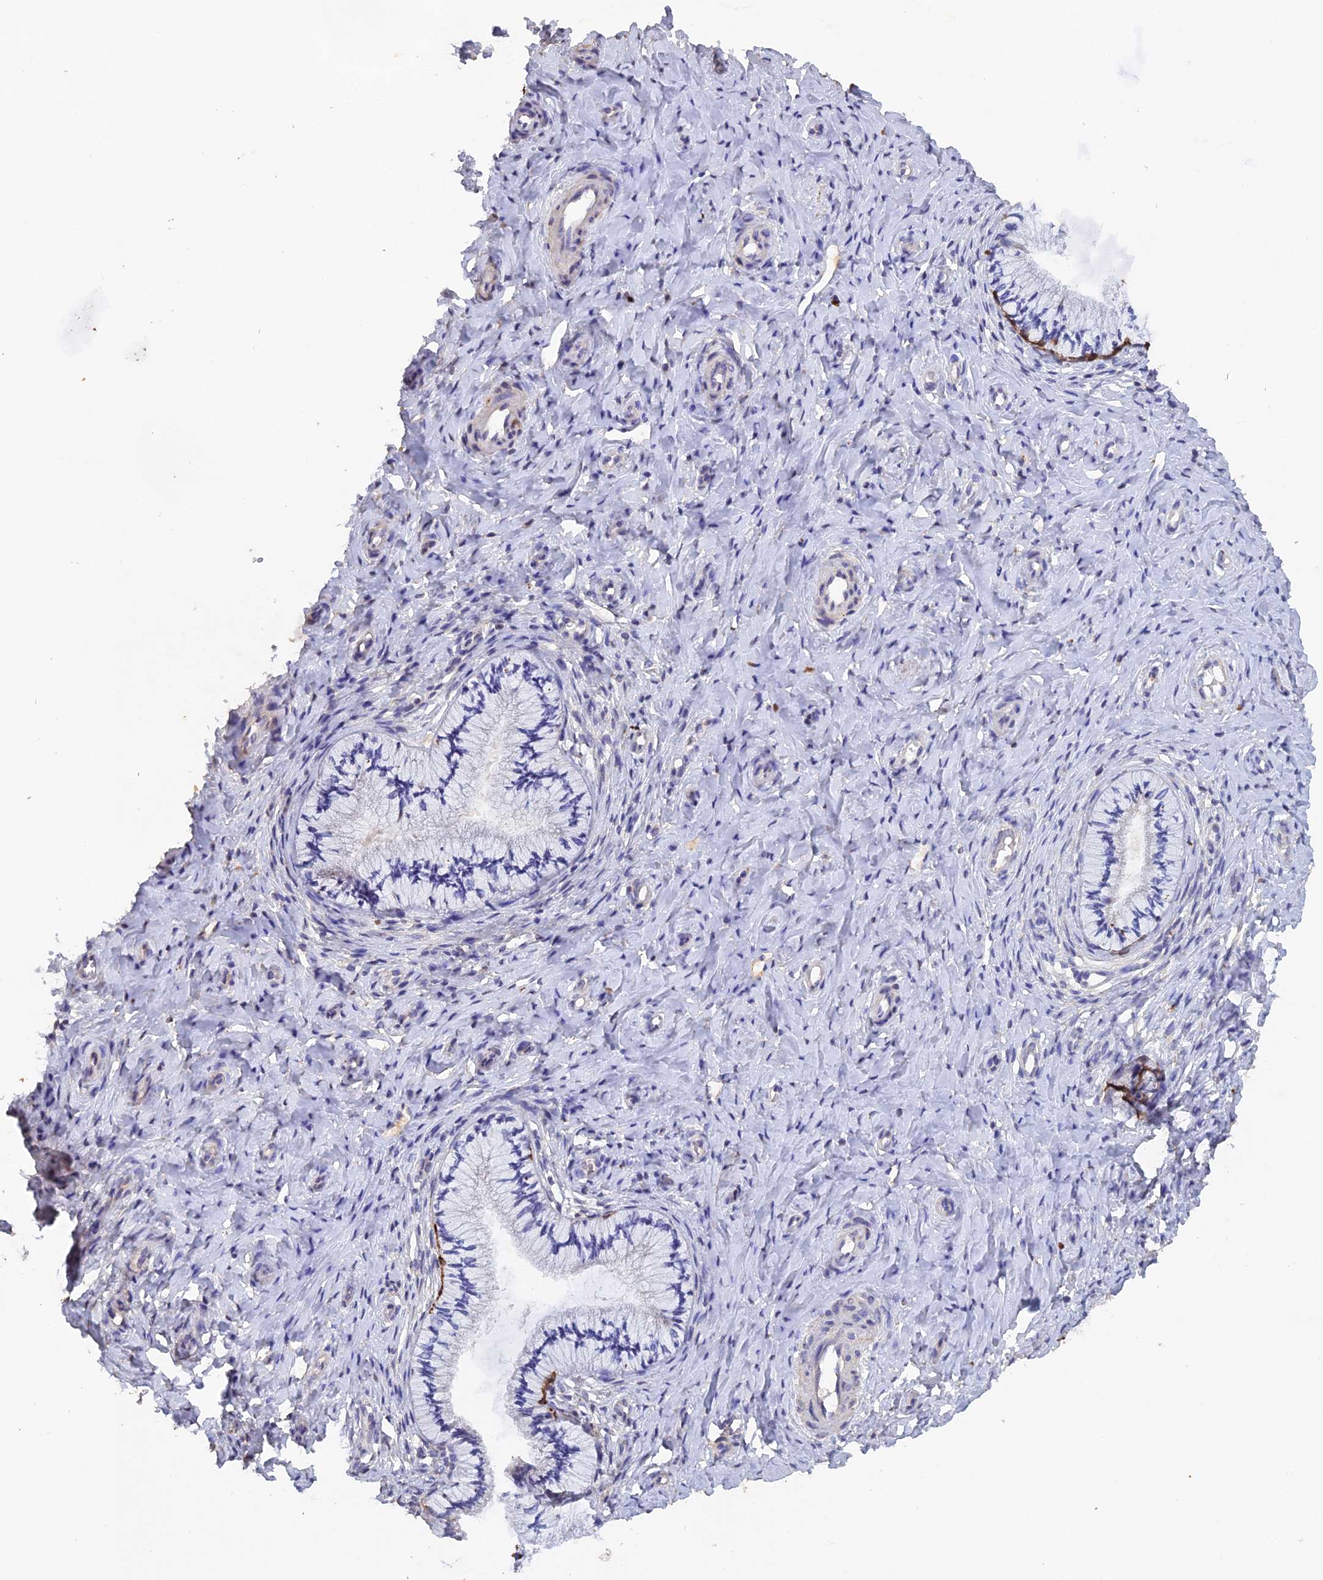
{"staining": {"intensity": "moderate", "quantity": "<25%", "location": "cytoplasmic/membranous"}, "tissue": "cervix", "cell_type": "Glandular cells", "image_type": "normal", "snomed": [{"axis": "morphology", "description": "Normal tissue, NOS"}, {"axis": "topography", "description": "Cervix"}], "caption": "Immunohistochemistry (IHC) photomicrograph of benign cervix stained for a protein (brown), which demonstrates low levels of moderate cytoplasmic/membranous staining in approximately <25% of glandular cells.", "gene": "SLC39A13", "patient": {"sex": "female", "age": 36}}